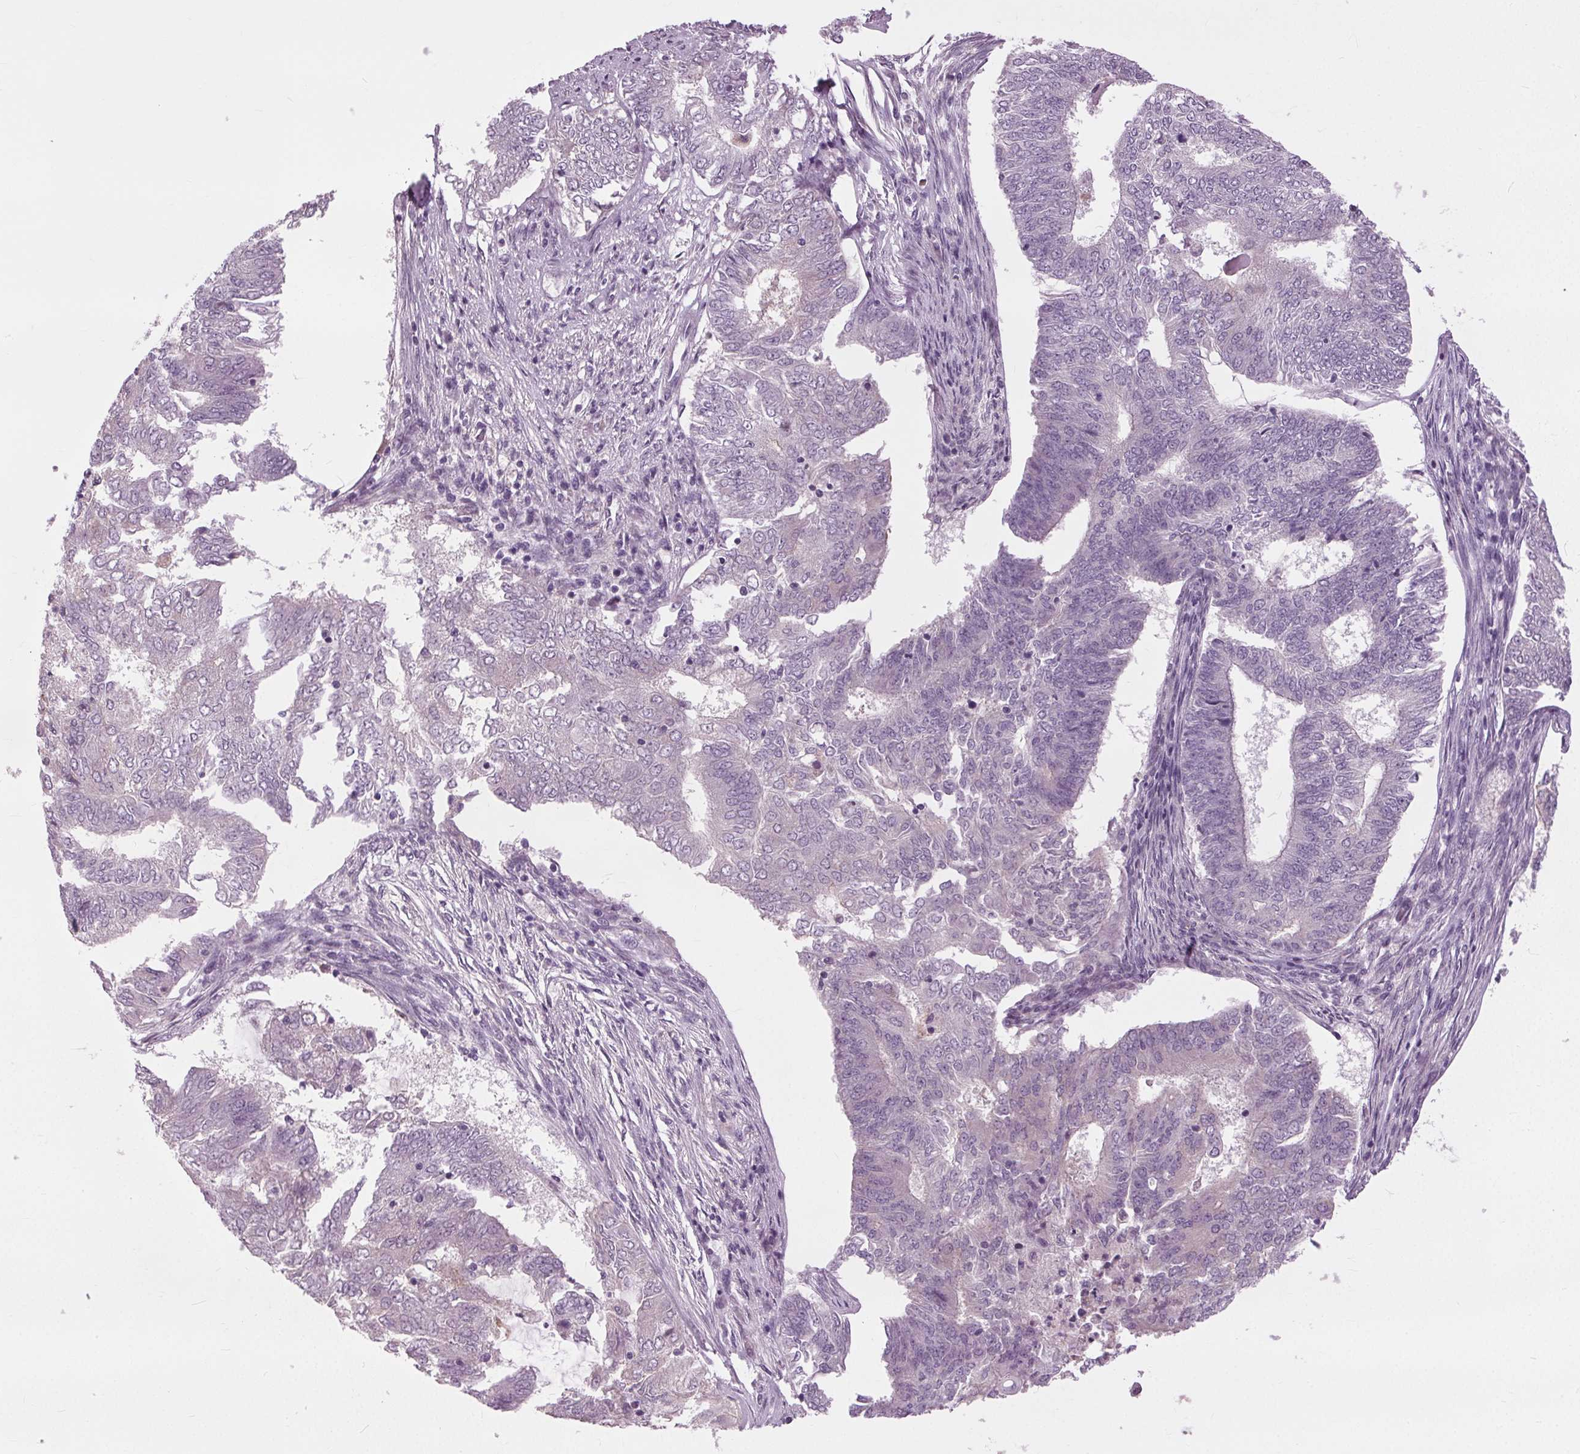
{"staining": {"intensity": "negative", "quantity": "none", "location": "none"}, "tissue": "endometrial cancer", "cell_type": "Tumor cells", "image_type": "cancer", "snomed": [{"axis": "morphology", "description": "Adenocarcinoma, NOS"}, {"axis": "topography", "description": "Endometrium"}], "caption": "Endometrial cancer was stained to show a protein in brown. There is no significant positivity in tumor cells.", "gene": "BSDC1", "patient": {"sex": "female", "age": 62}}